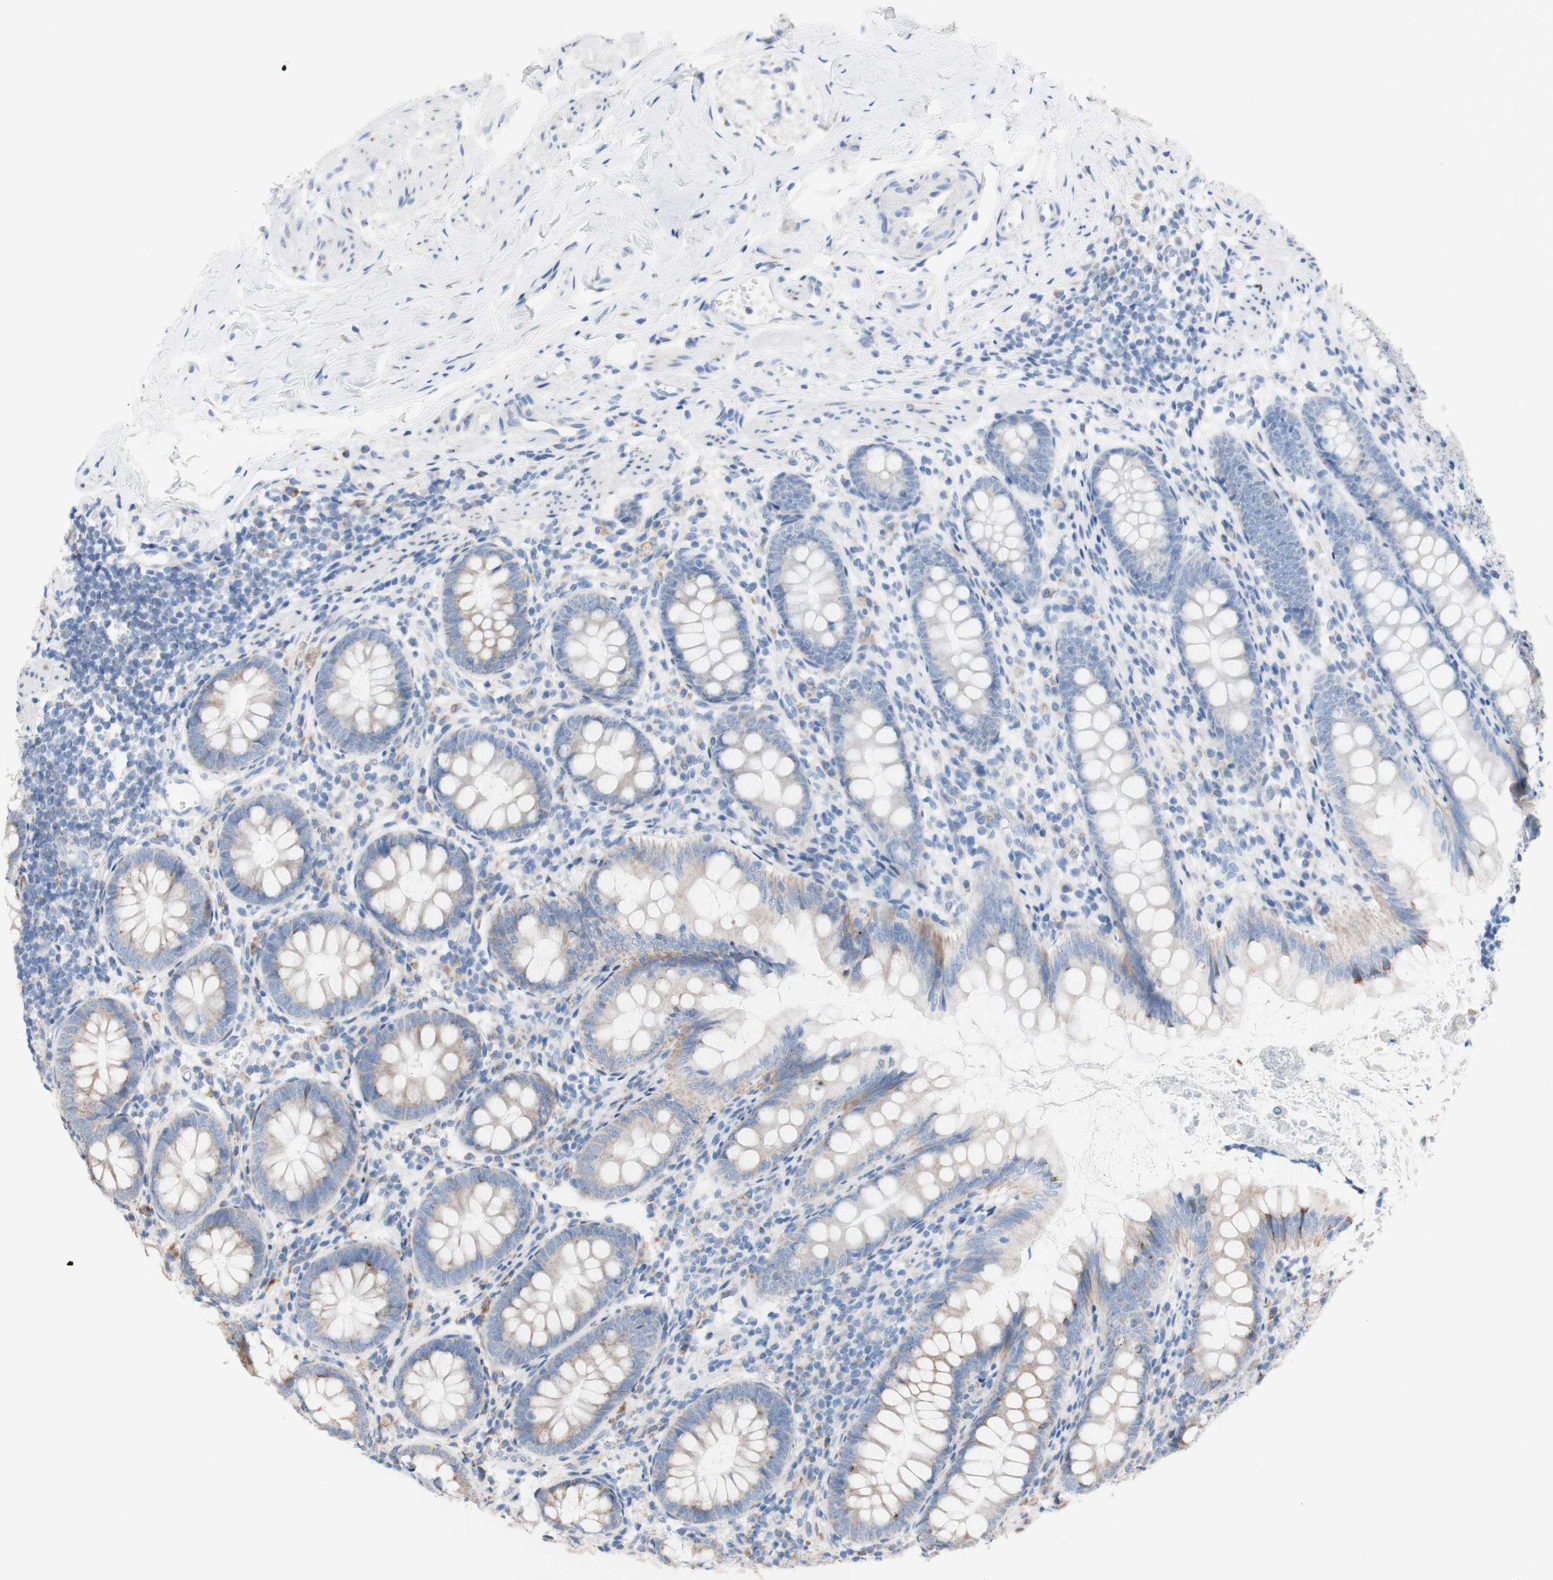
{"staining": {"intensity": "moderate", "quantity": "25%-75%", "location": "cytoplasmic/membranous"}, "tissue": "appendix", "cell_type": "Glandular cells", "image_type": "normal", "snomed": [{"axis": "morphology", "description": "Normal tissue, NOS"}, {"axis": "topography", "description": "Appendix"}], "caption": "The micrograph reveals immunohistochemical staining of benign appendix. There is moderate cytoplasmic/membranous positivity is identified in approximately 25%-75% of glandular cells. (Brightfield microscopy of DAB IHC at high magnification).", "gene": "AGPAT5", "patient": {"sex": "female", "age": 77}}